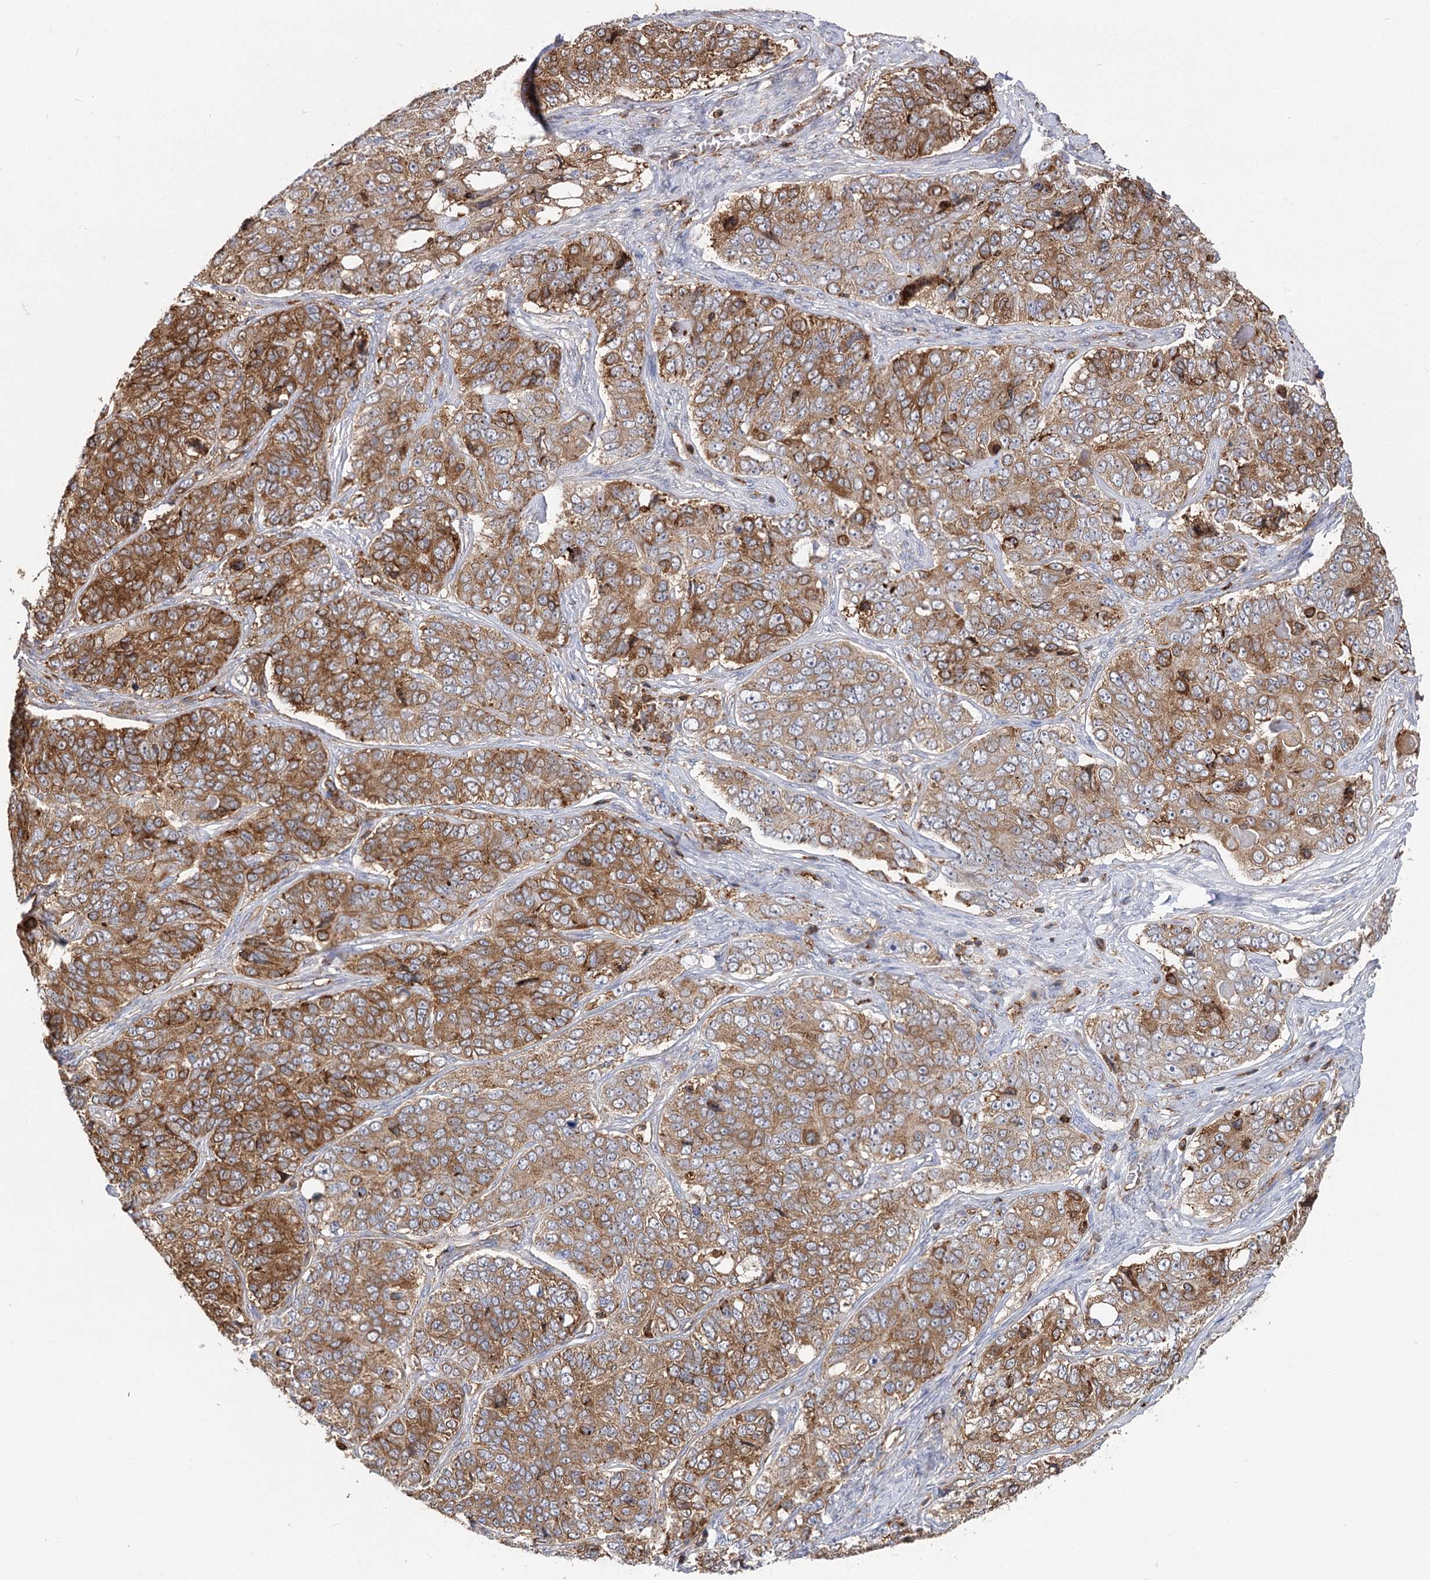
{"staining": {"intensity": "moderate", "quantity": ">75%", "location": "cytoplasmic/membranous"}, "tissue": "ovarian cancer", "cell_type": "Tumor cells", "image_type": "cancer", "snomed": [{"axis": "morphology", "description": "Carcinoma, endometroid"}, {"axis": "topography", "description": "Ovary"}], "caption": "Endometroid carcinoma (ovarian) was stained to show a protein in brown. There is medium levels of moderate cytoplasmic/membranous staining in about >75% of tumor cells.", "gene": "SEC24B", "patient": {"sex": "female", "age": 51}}